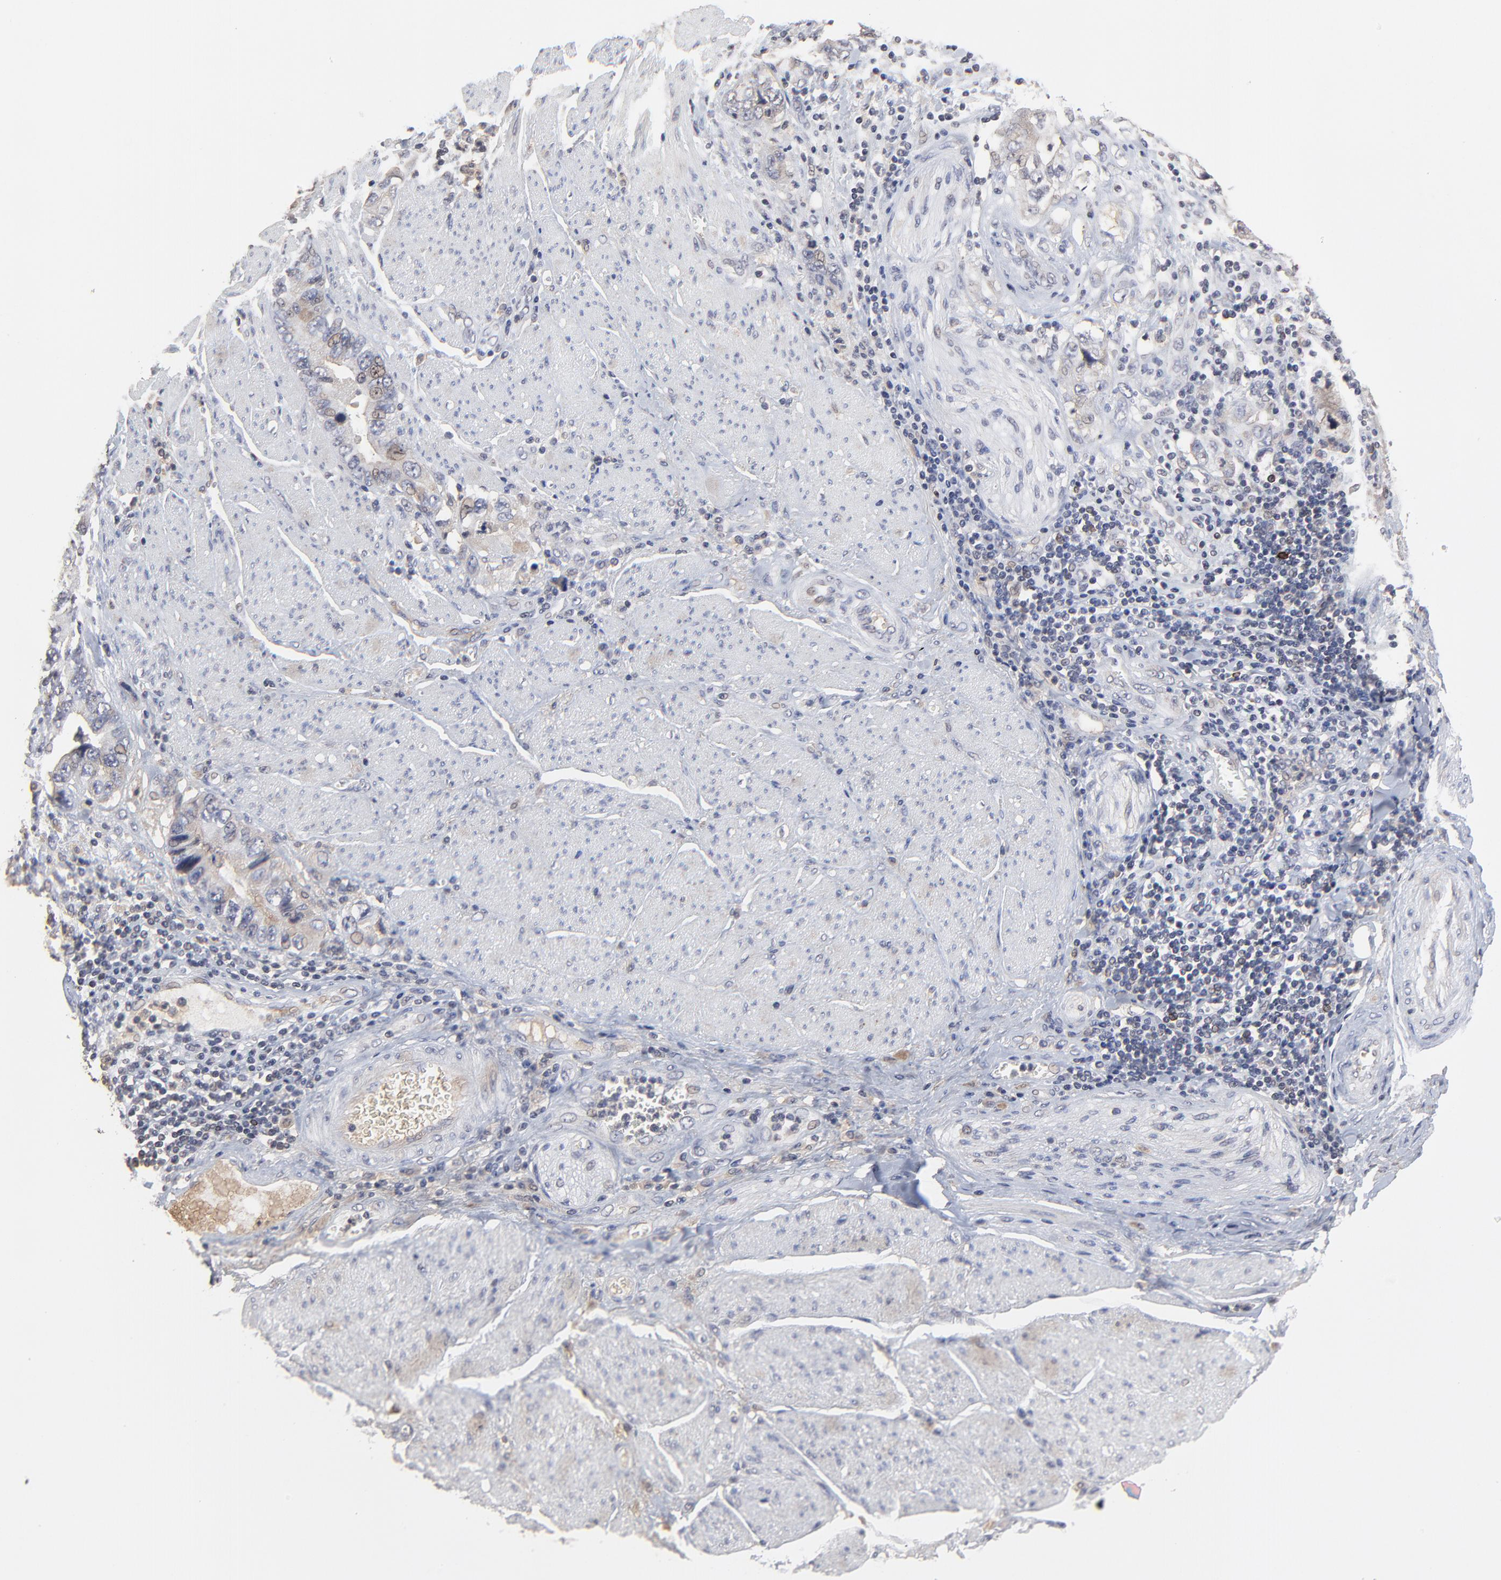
{"staining": {"intensity": "negative", "quantity": "none", "location": "none"}, "tissue": "stomach cancer", "cell_type": "Tumor cells", "image_type": "cancer", "snomed": [{"axis": "morphology", "description": "Adenocarcinoma, NOS"}, {"axis": "topography", "description": "Pancreas"}, {"axis": "topography", "description": "Stomach, upper"}], "caption": "Histopathology image shows no significant protein positivity in tumor cells of stomach cancer (adenocarcinoma).", "gene": "VPREB3", "patient": {"sex": "male", "age": 77}}